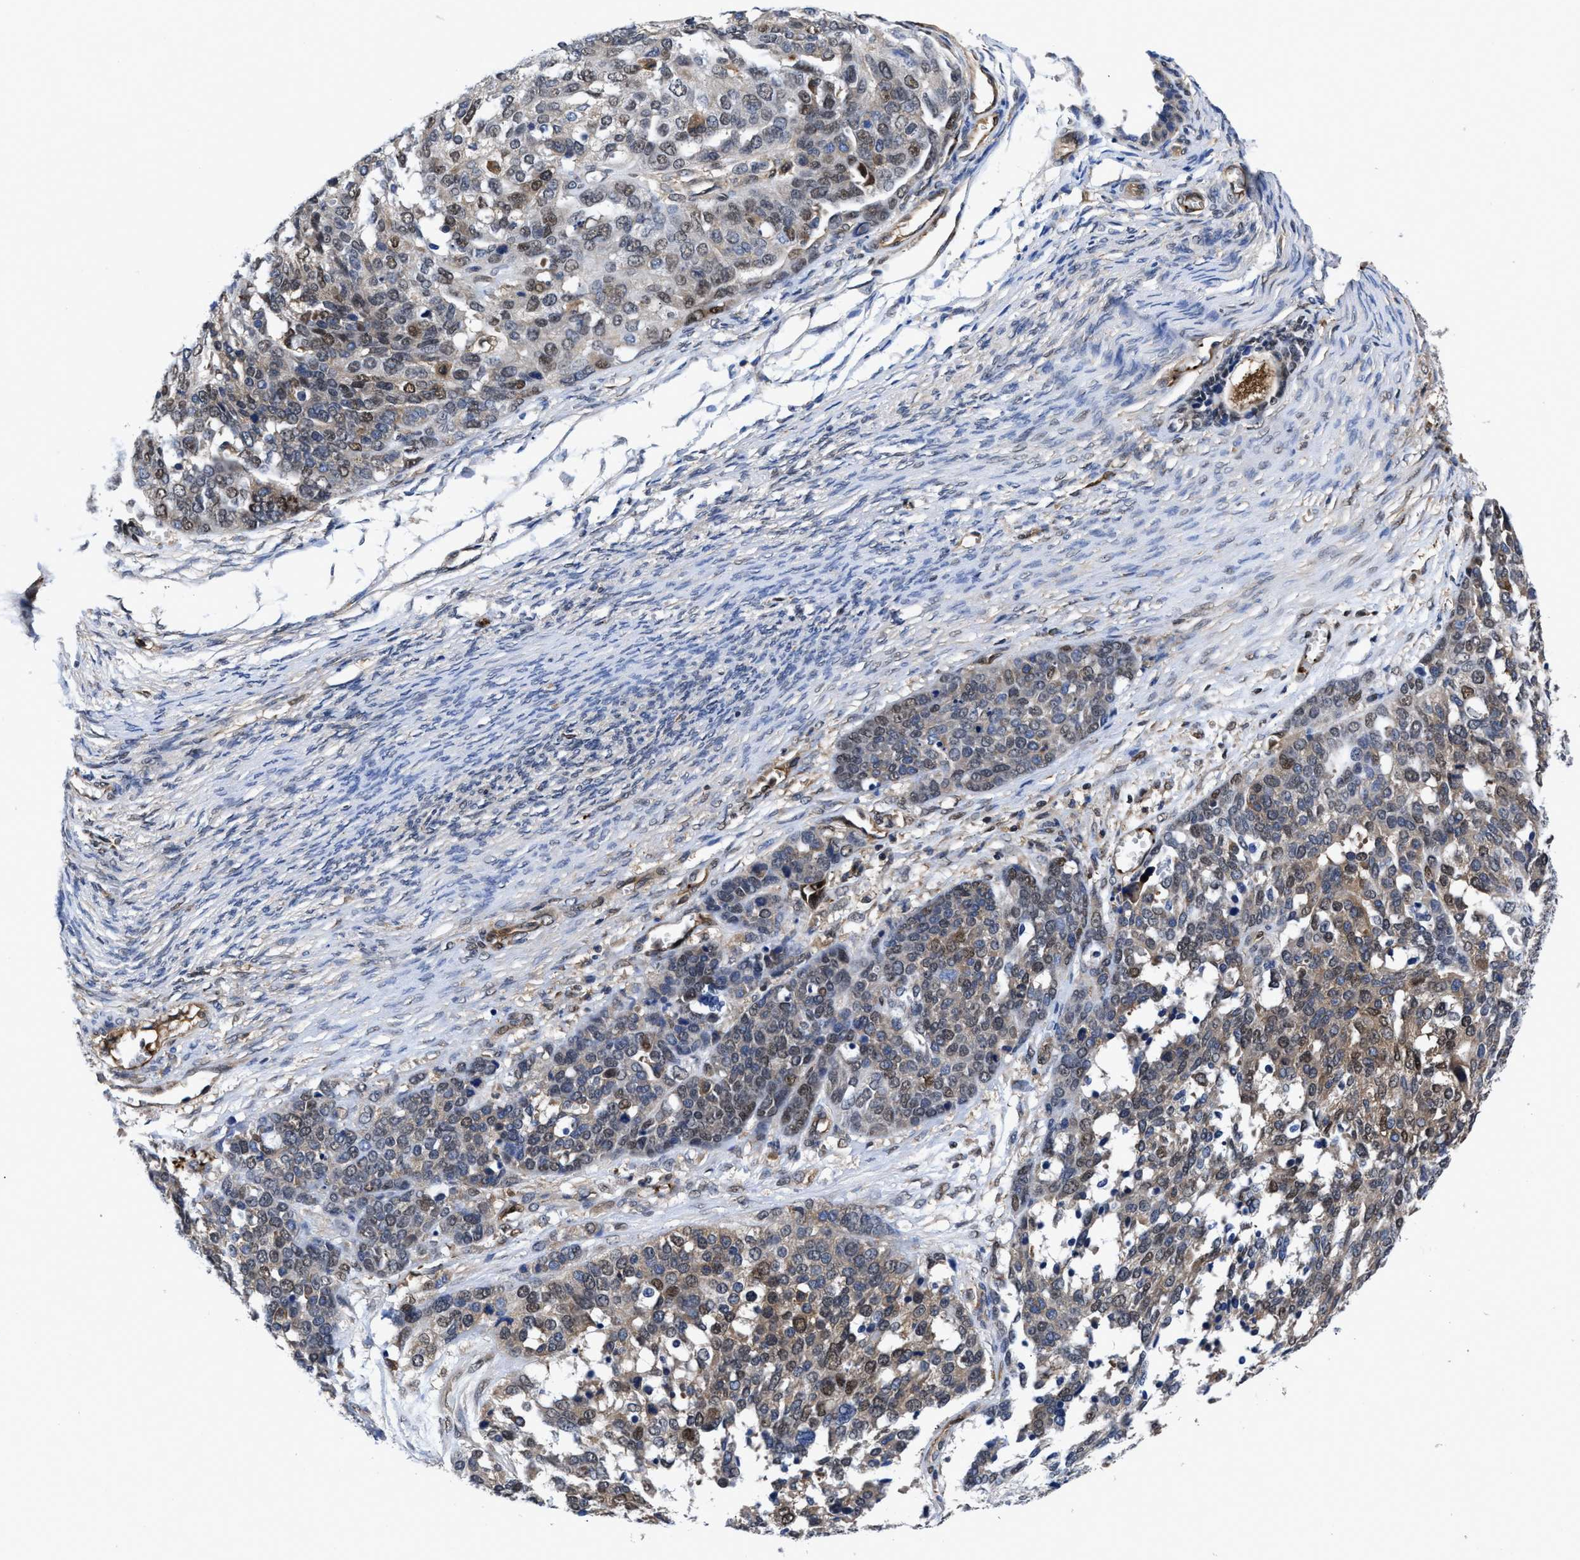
{"staining": {"intensity": "weak", "quantity": ">75%", "location": "nuclear"}, "tissue": "ovarian cancer", "cell_type": "Tumor cells", "image_type": "cancer", "snomed": [{"axis": "morphology", "description": "Cystadenocarcinoma, serous, NOS"}, {"axis": "topography", "description": "Ovary"}], "caption": "Immunohistochemical staining of human ovarian cancer (serous cystadenocarcinoma) demonstrates weak nuclear protein positivity in approximately >75% of tumor cells. (DAB IHC with brightfield microscopy, high magnification).", "gene": "ACLY", "patient": {"sex": "female", "age": 44}}